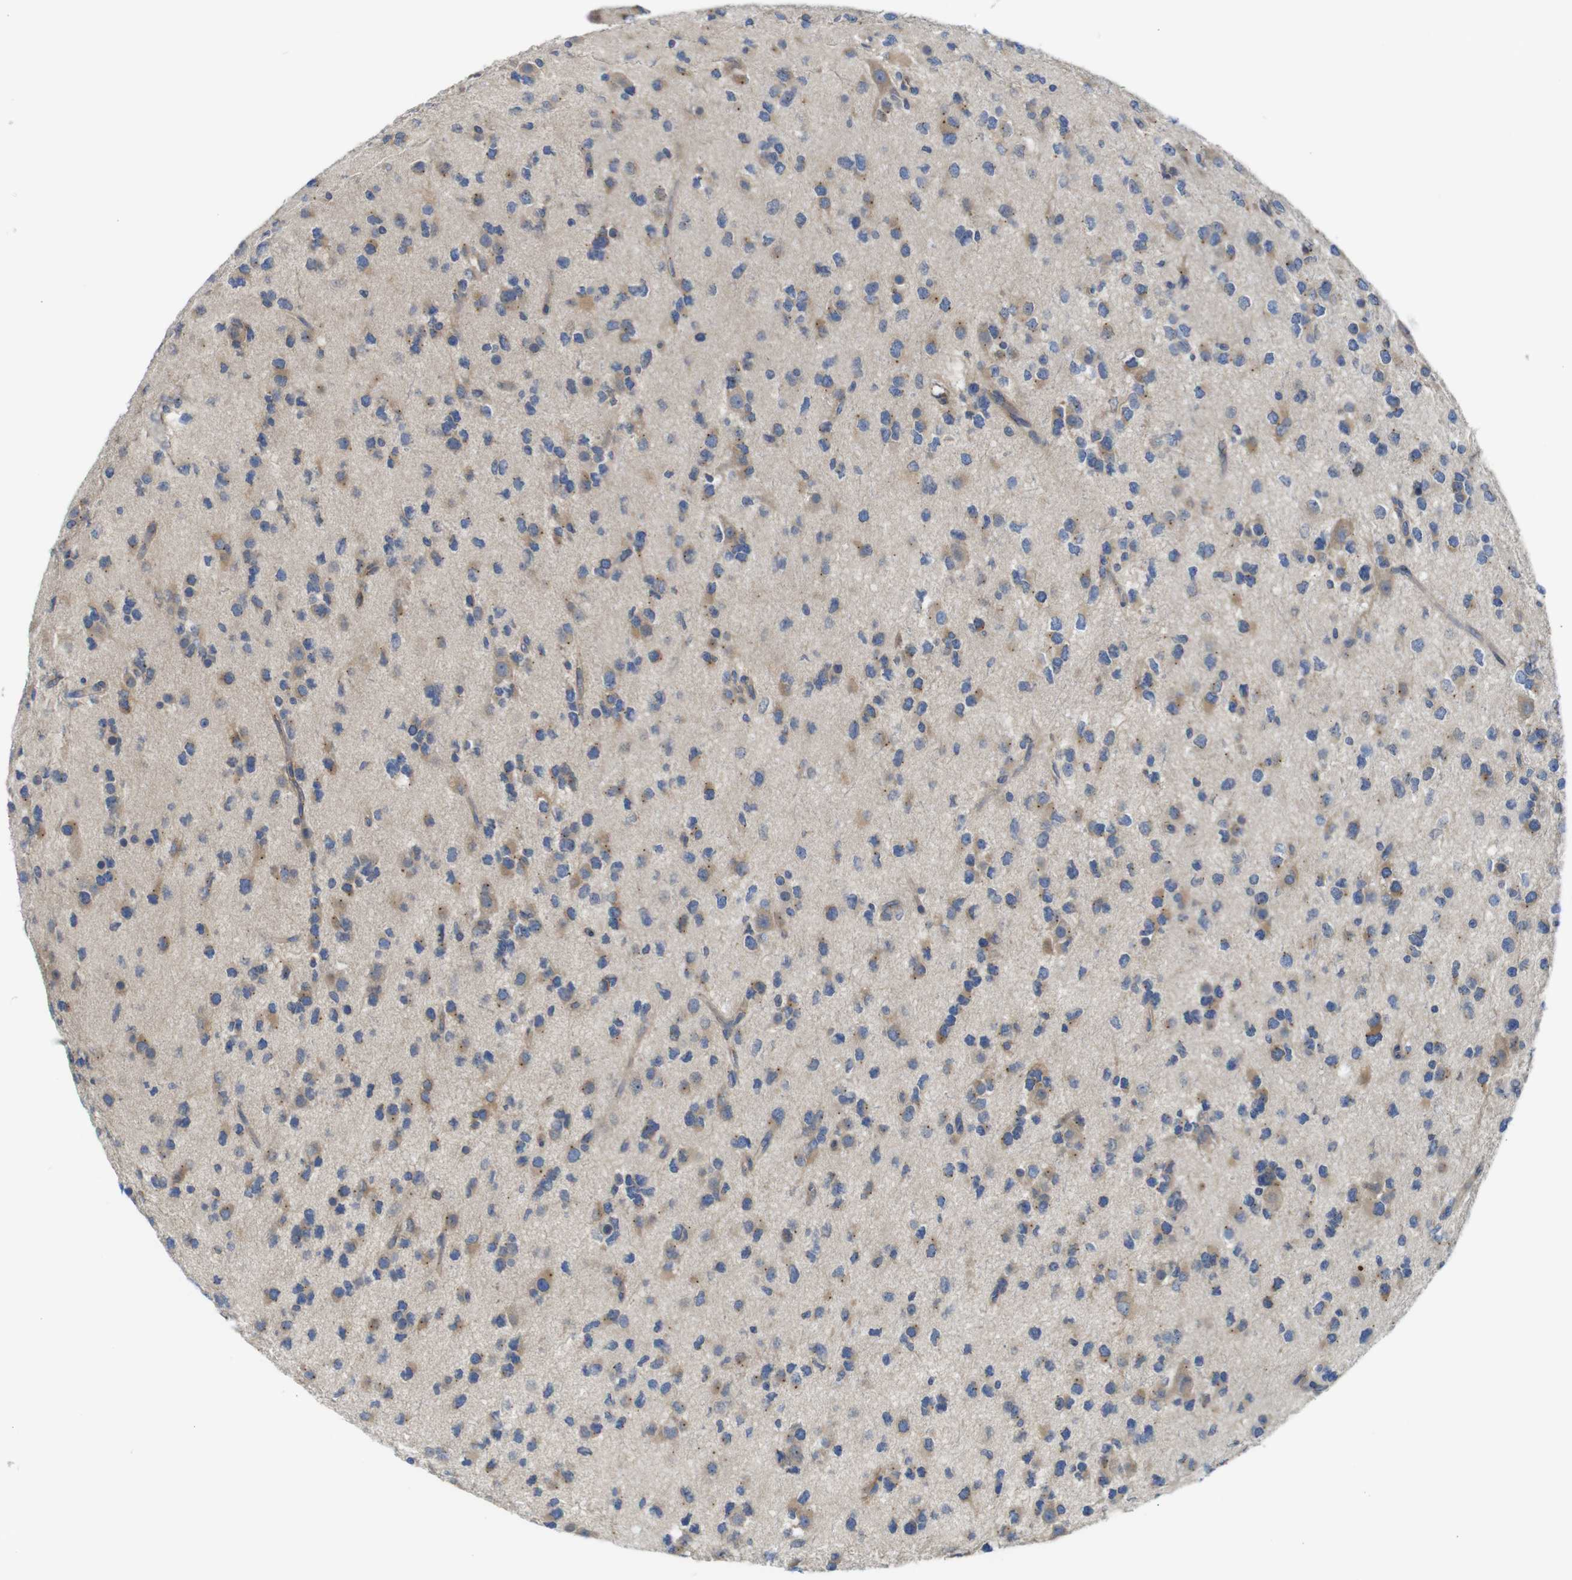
{"staining": {"intensity": "weak", "quantity": "25%-75%", "location": "cytoplasmic/membranous"}, "tissue": "glioma", "cell_type": "Tumor cells", "image_type": "cancer", "snomed": [{"axis": "morphology", "description": "Glioma, malignant, Low grade"}, {"axis": "topography", "description": "Brain"}], "caption": "A high-resolution histopathology image shows immunohistochemistry staining of malignant low-grade glioma, which exhibits weak cytoplasmic/membranous staining in approximately 25%-75% of tumor cells. (DAB IHC with brightfield microscopy, high magnification).", "gene": "DDRGK1", "patient": {"sex": "male", "age": 42}}